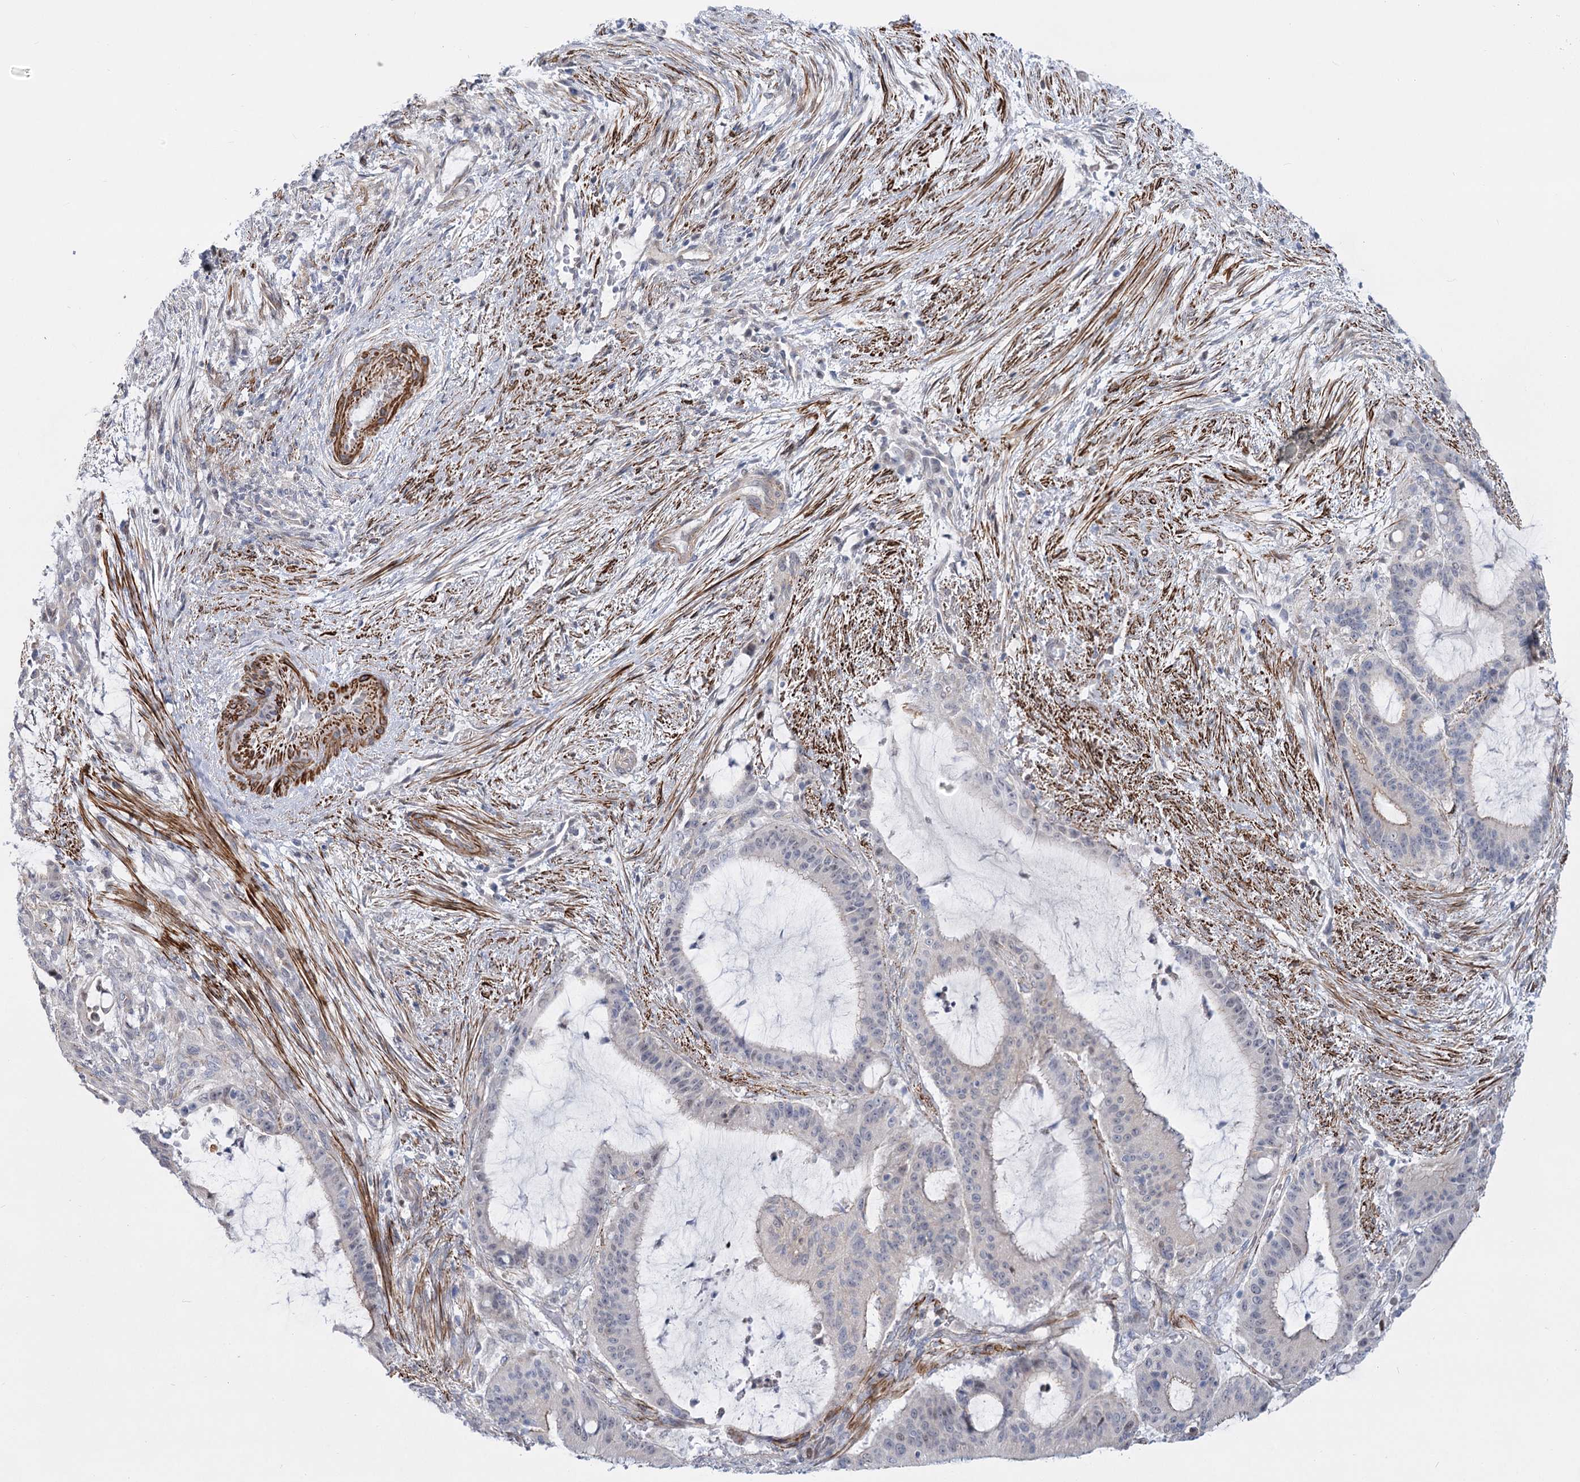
{"staining": {"intensity": "negative", "quantity": "none", "location": "none"}, "tissue": "liver cancer", "cell_type": "Tumor cells", "image_type": "cancer", "snomed": [{"axis": "morphology", "description": "Normal tissue, NOS"}, {"axis": "morphology", "description": "Cholangiocarcinoma"}, {"axis": "topography", "description": "Liver"}, {"axis": "topography", "description": "Peripheral nerve tissue"}], "caption": "IHC of cholangiocarcinoma (liver) shows no staining in tumor cells.", "gene": "ARSI", "patient": {"sex": "female", "age": 73}}